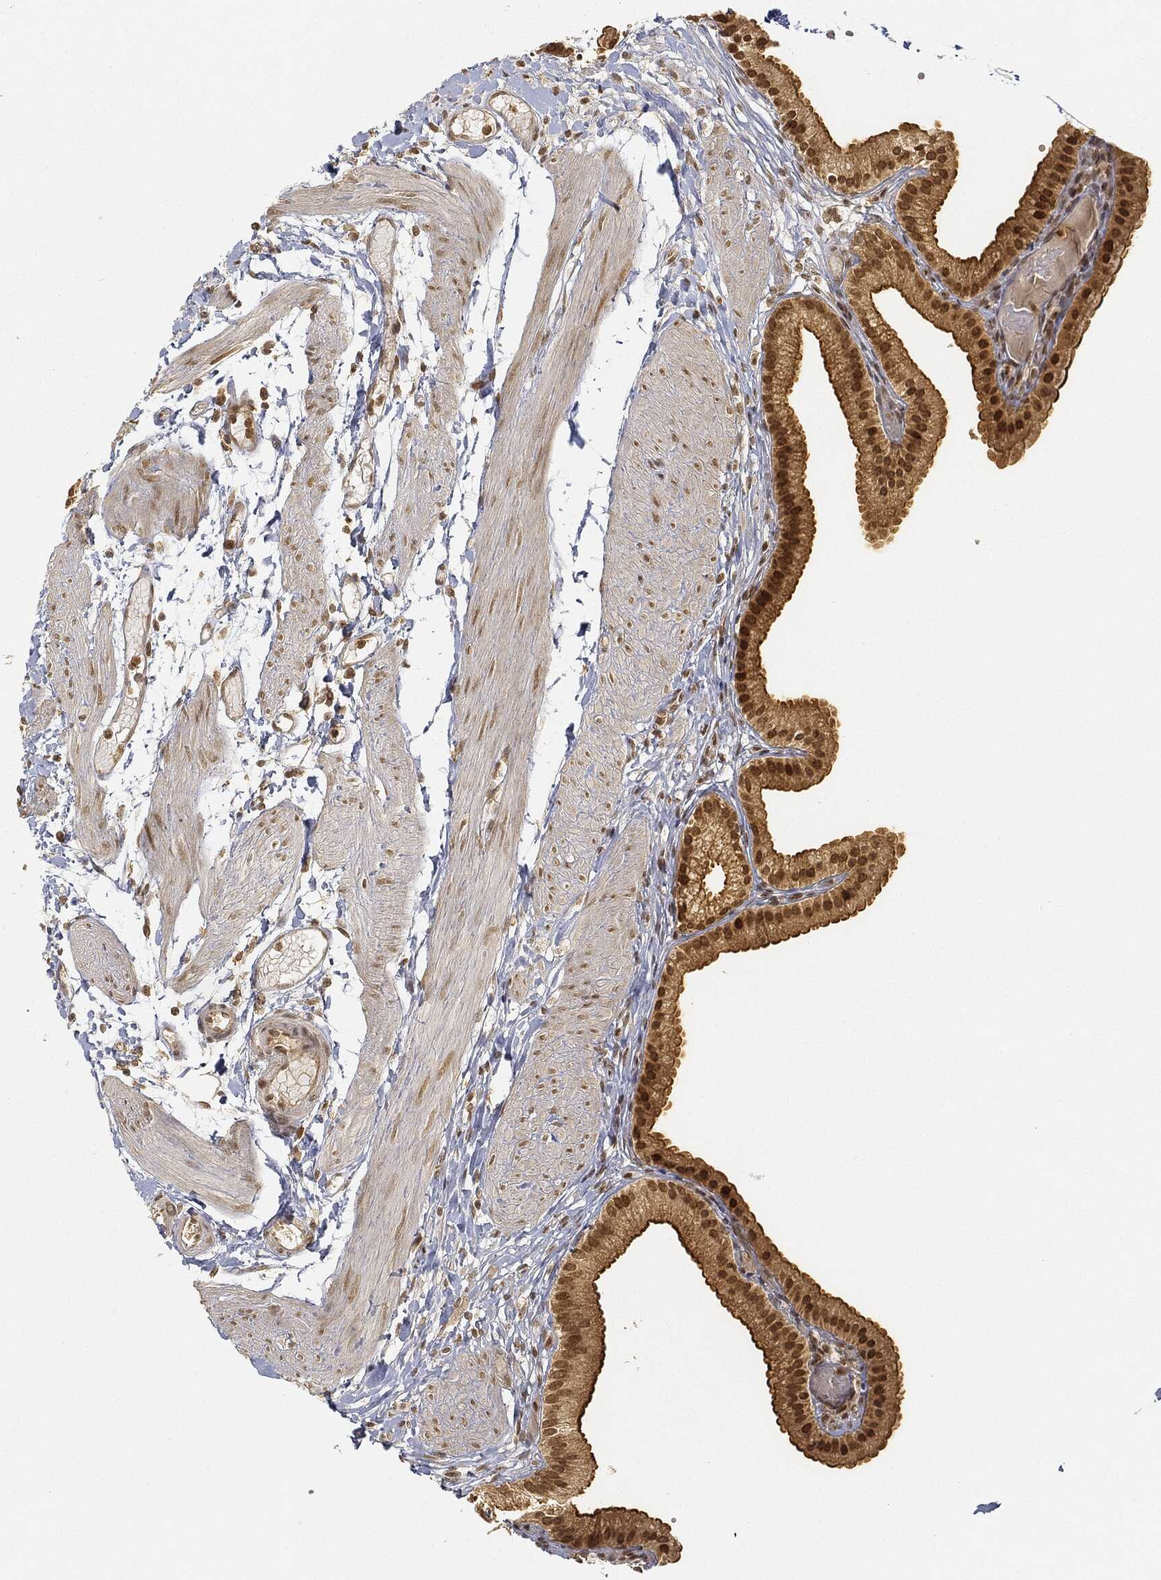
{"staining": {"intensity": "strong", "quantity": "25%-75%", "location": "cytoplasmic/membranous,nuclear"}, "tissue": "gallbladder", "cell_type": "Glandular cells", "image_type": "normal", "snomed": [{"axis": "morphology", "description": "Normal tissue, NOS"}, {"axis": "topography", "description": "Gallbladder"}, {"axis": "topography", "description": "Peripheral nerve tissue"}], "caption": "Immunohistochemistry (IHC) of unremarkable human gallbladder displays high levels of strong cytoplasmic/membranous,nuclear staining in approximately 25%-75% of glandular cells. (Brightfield microscopy of DAB IHC at high magnification).", "gene": "CIB1", "patient": {"sex": "female", "age": 45}}